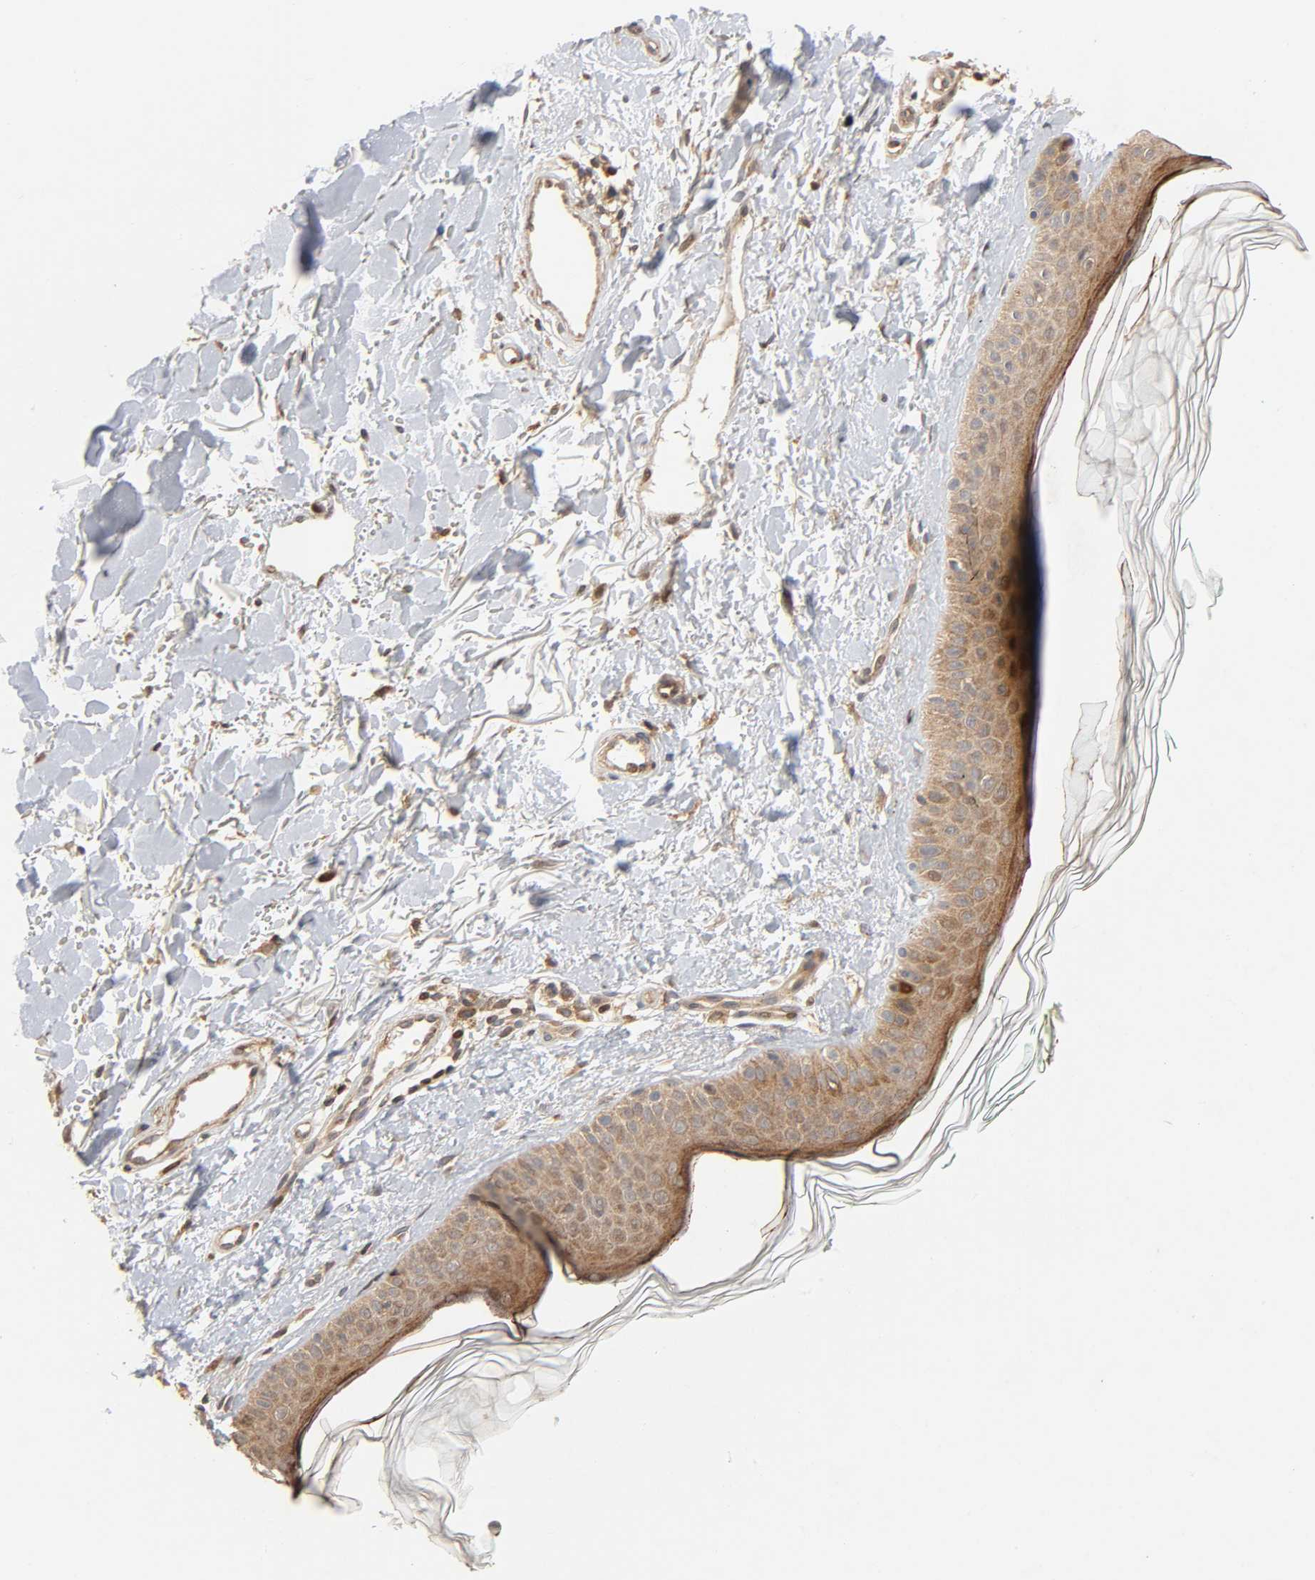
{"staining": {"intensity": "moderate", "quantity": "25%-75%", "location": "cytoplasmic/membranous"}, "tissue": "skin", "cell_type": "Fibroblasts", "image_type": "normal", "snomed": [{"axis": "morphology", "description": "Normal tissue, NOS"}, {"axis": "topography", "description": "Skin"}], "caption": "A brown stain shows moderate cytoplasmic/membranous expression of a protein in fibroblasts of unremarkable skin. (IHC, brightfield microscopy, high magnification).", "gene": "NEMF", "patient": {"sex": "male", "age": 71}}